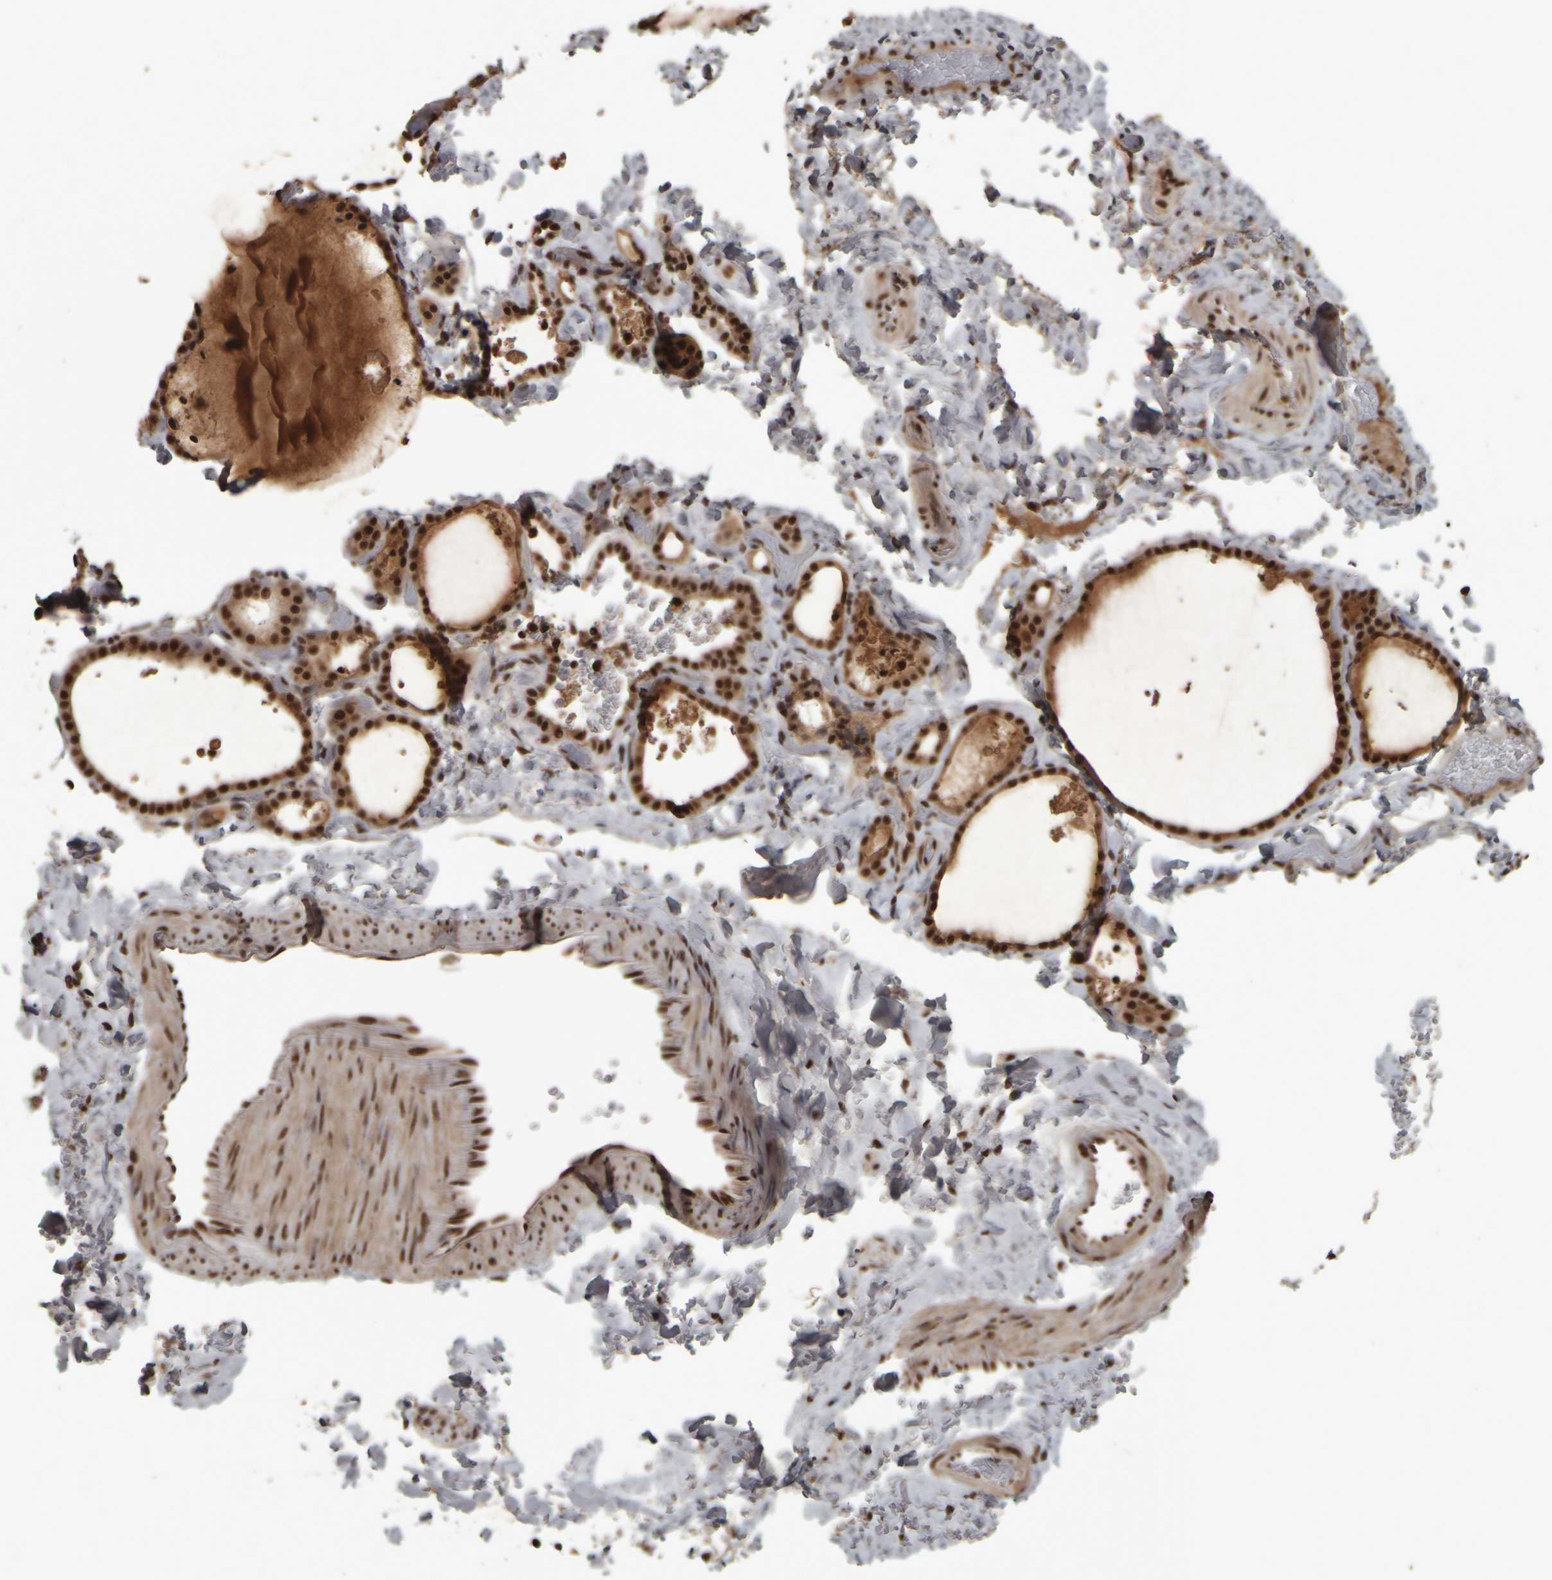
{"staining": {"intensity": "strong", "quantity": ">75%", "location": "nuclear"}, "tissue": "thyroid gland", "cell_type": "Glandular cells", "image_type": "normal", "snomed": [{"axis": "morphology", "description": "Normal tissue, NOS"}, {"axis": "topography", "description": "Thyroid gland"}], "caption": "A high amount of strong nuclear positivity is present in approximately >75% of glandular cells in benign thyroid gland.", "gene": "ZFHX4", "patient": {"sex": "female", "age": 44}}